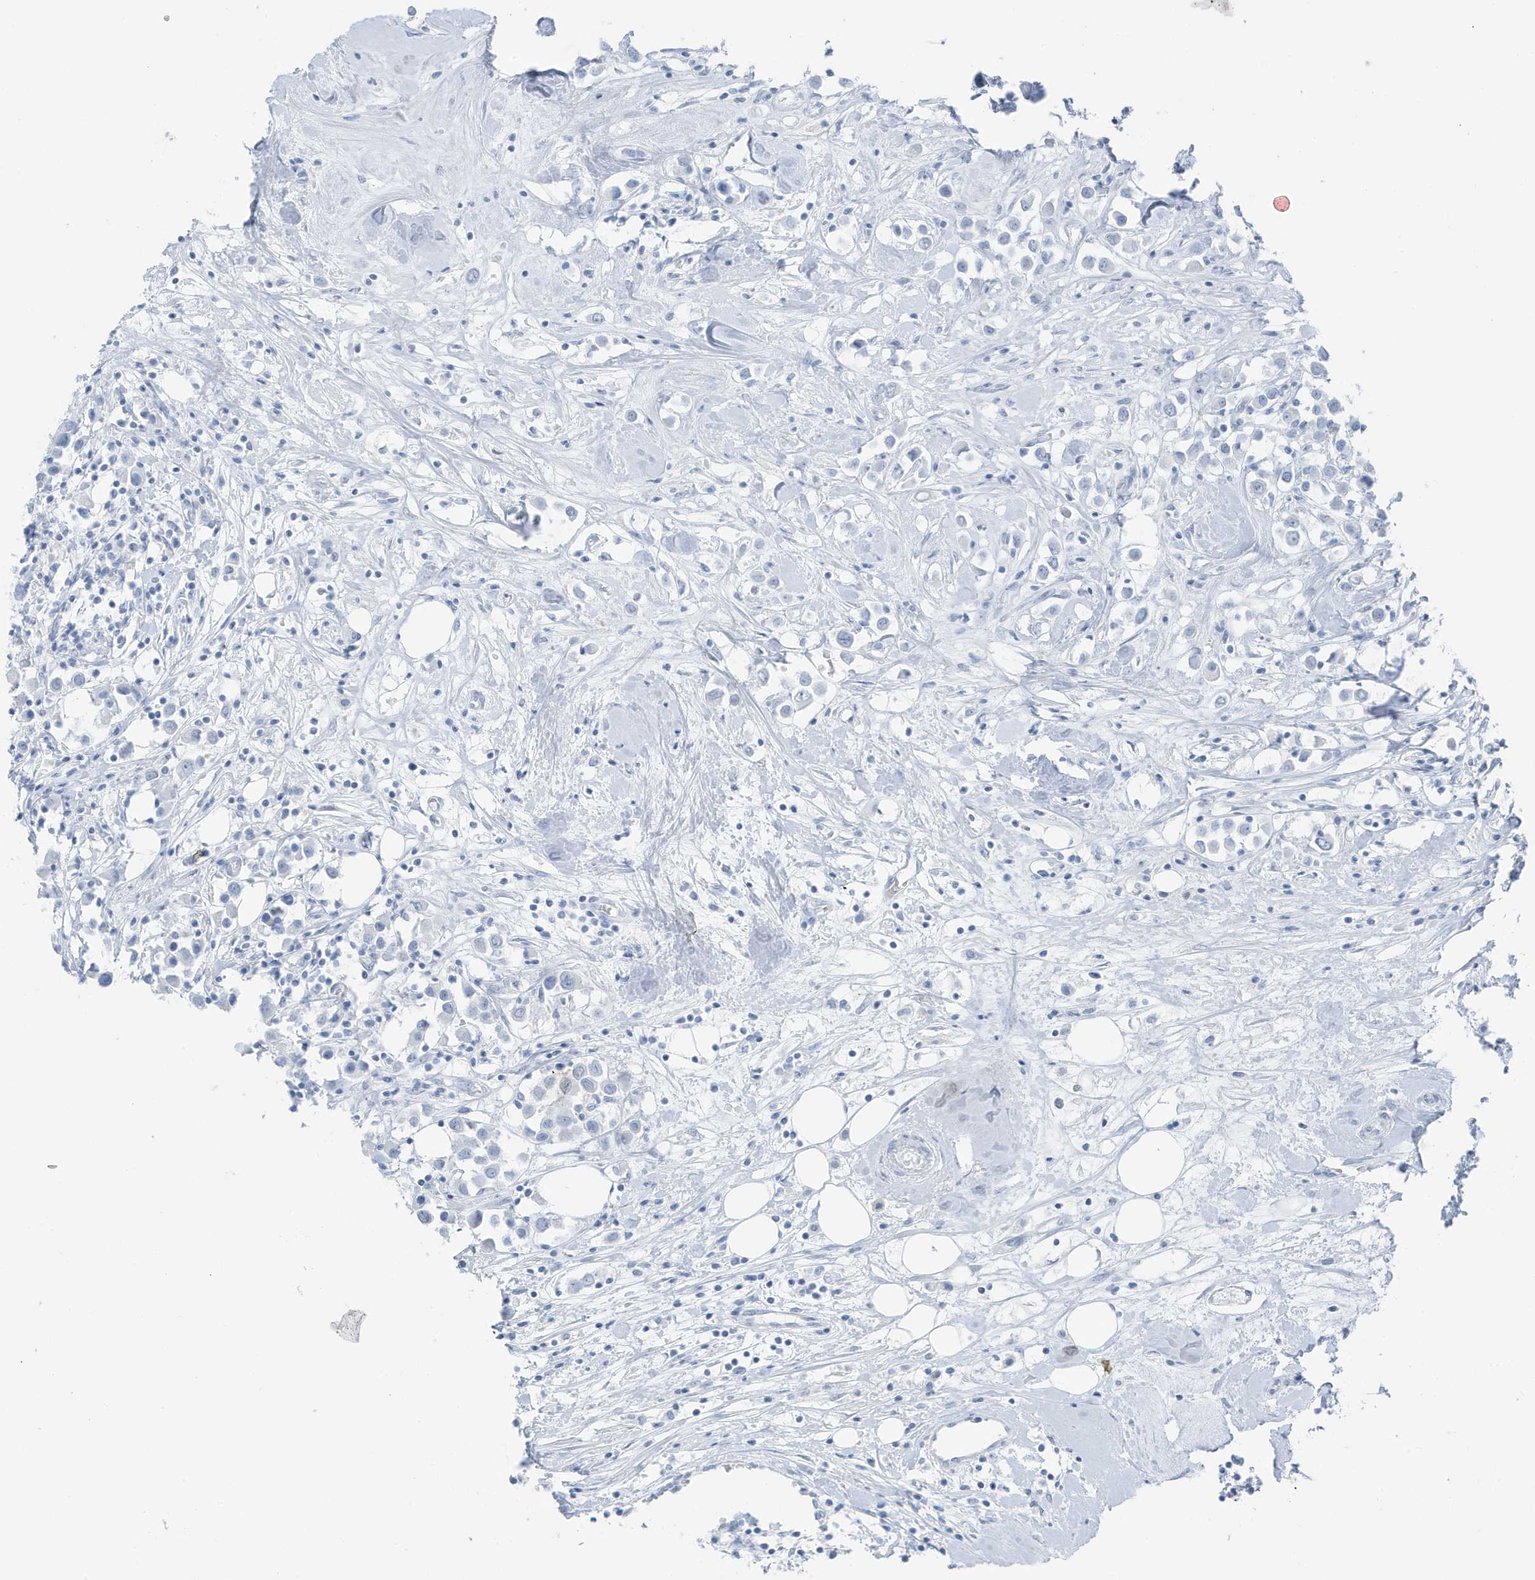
{"staining": {"intensity": "negative", "quantity": "none", "location": "none"}, "tissue": "breast cancer", "cell_type": "Tumor cells", "image_type": "cancer", "snomed": [{"axis": "morphology", "description": "Duct carcinoma"}, {"axis": "topography", "description": "Breast"}], "caption": "IHC histopathology image of neoplastic tissue: human intraductal carcinoma (breast) stained with DAB displays no significant protein expression in tumor cells.", "gene": "ZFP64", "patient": {"sex": "female", "age": 61}}